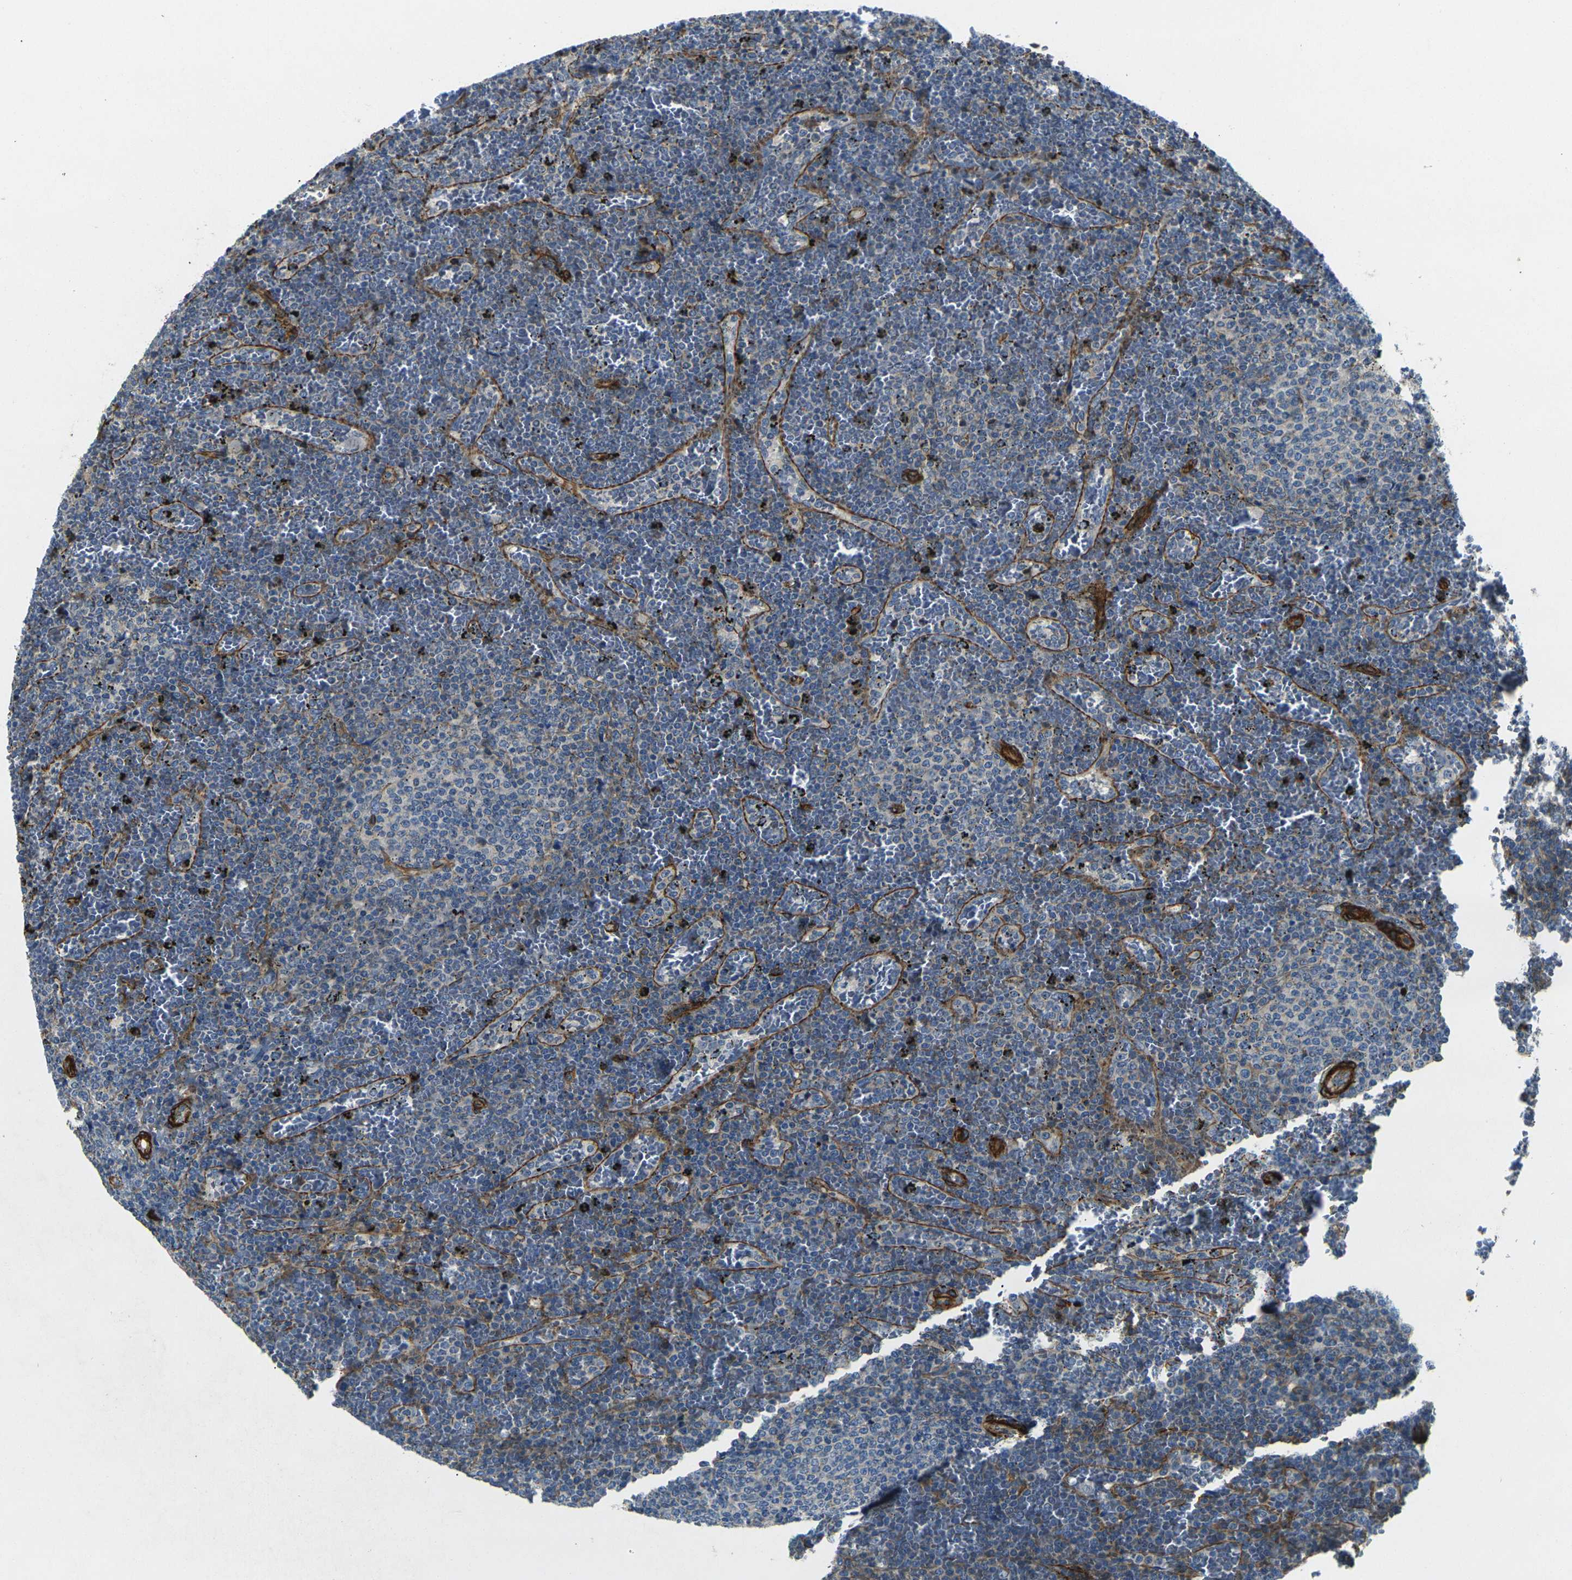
{"staining": {"intensity": "negative", "quantity": "none", "location": "none"}, "tissue": "lymphoma", "cell_type": "Tumor cells", "image_type": "cancer", "snomed": [{"axis": "morphology", "description": "Malignant lymphoma, non-Hodgkin's type, Low grade"}, {"axis": "topography", "description": "Spleen"}], "caption": "This is an immunohistochemistry (IHC) micrograph of lymphoma. There is no expression in tumor cells.", "gene": "EPHA7", "patient": {"sex": "female", "age": 77}}